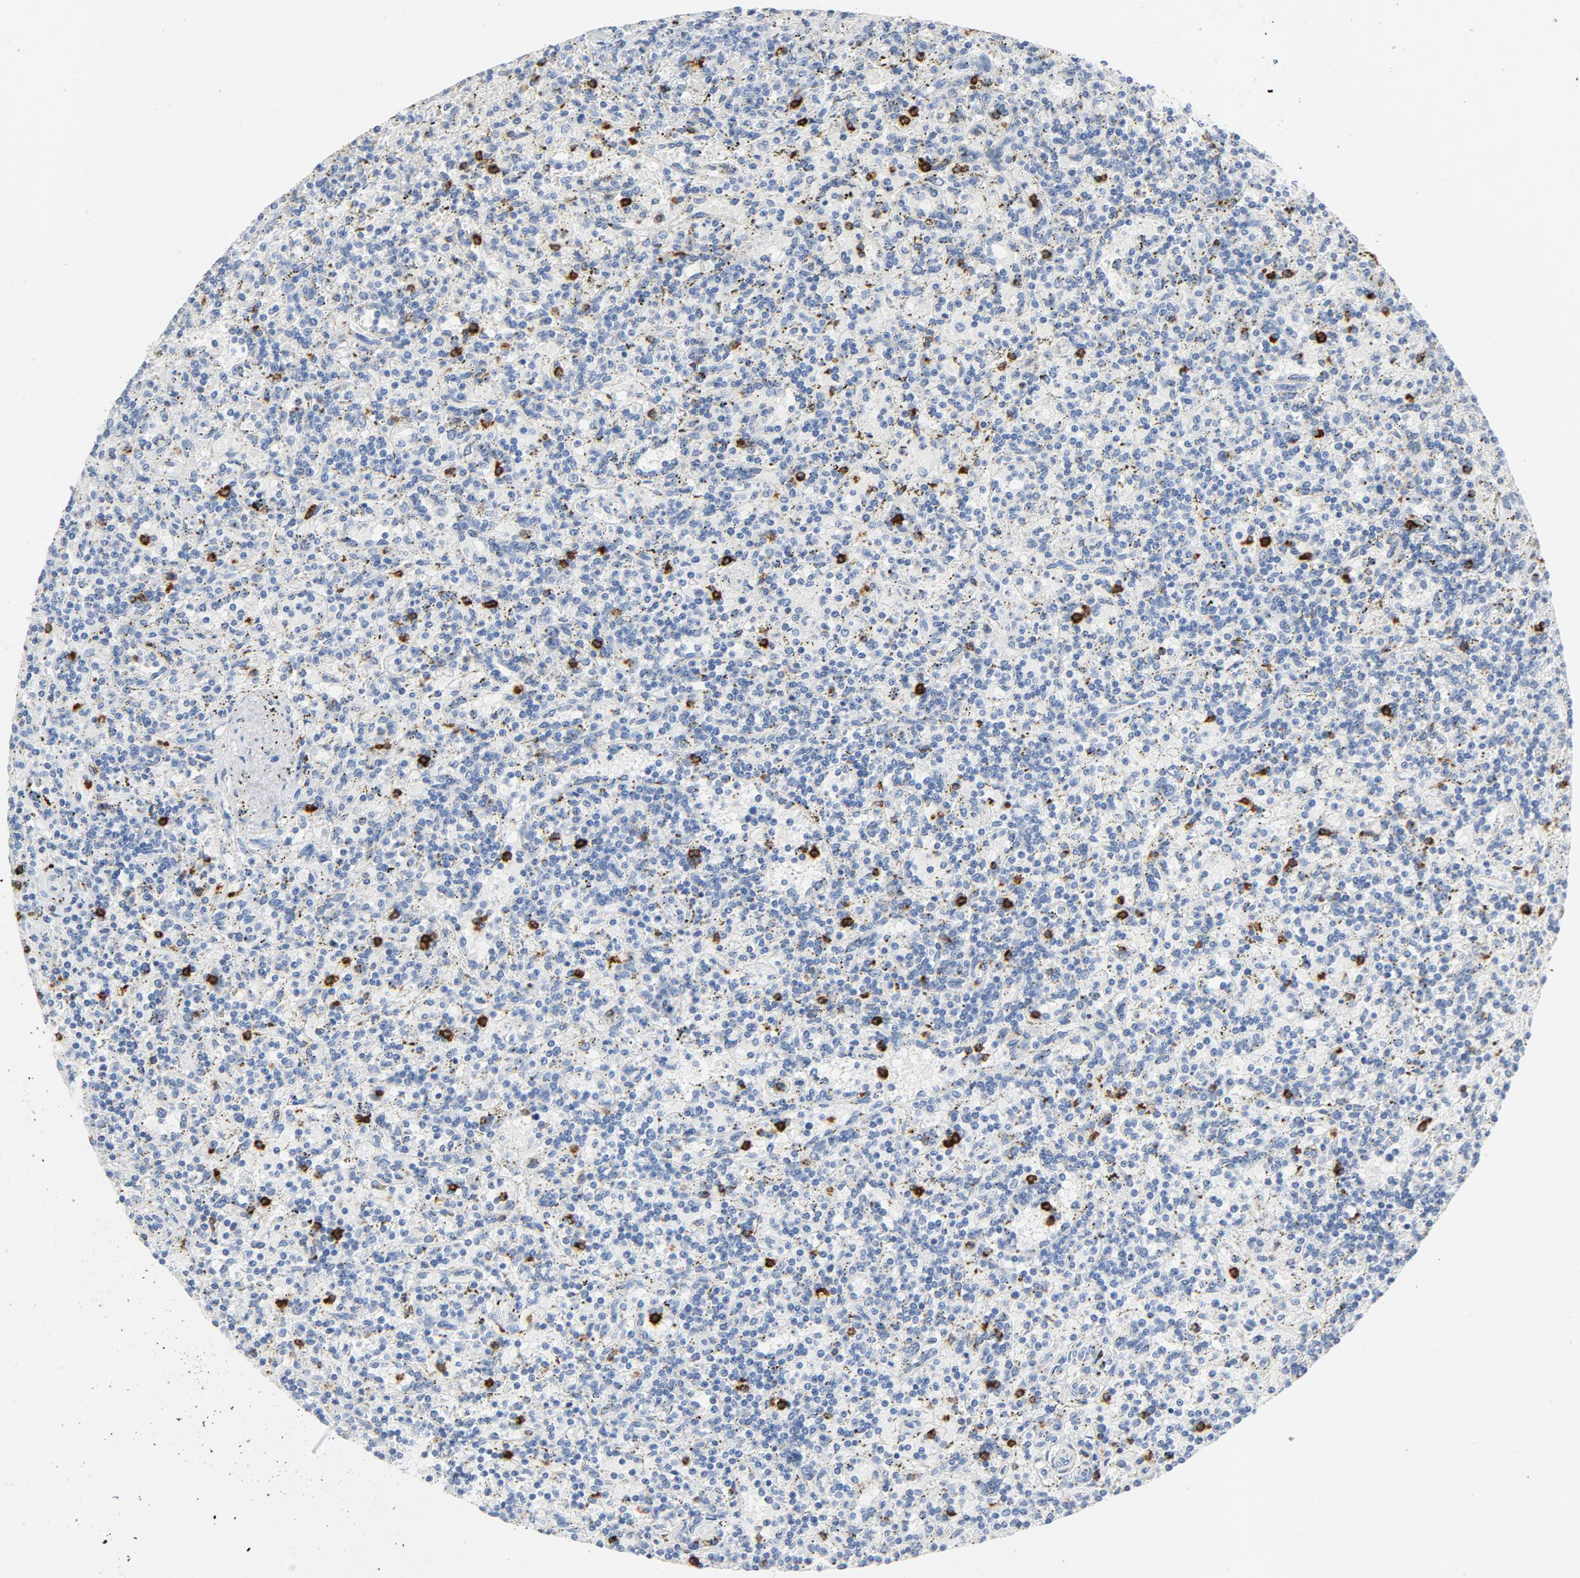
{"staining": {"intensity": "strong", "quantity": "<25%", "location": "cytoplasmic/membranous"}, "tissue": "lymphoma", "cell_type": "Tumor cells", "image_type": "cancer", "snomed": [{"axis": "morphology", "description": "Malignant lymphoma, non-Hodgkin's type, Low grade"}, {"axis": "topography", "description": "Spleen"}], "caption": "Lymphoma was stained to show a protein in brown. There is medium levels of strong cytoplasmic/membranous staining in about <25% of tumor cells.", "gene": "PTPRB", "patient": {"sex": "male", "age": 73}}